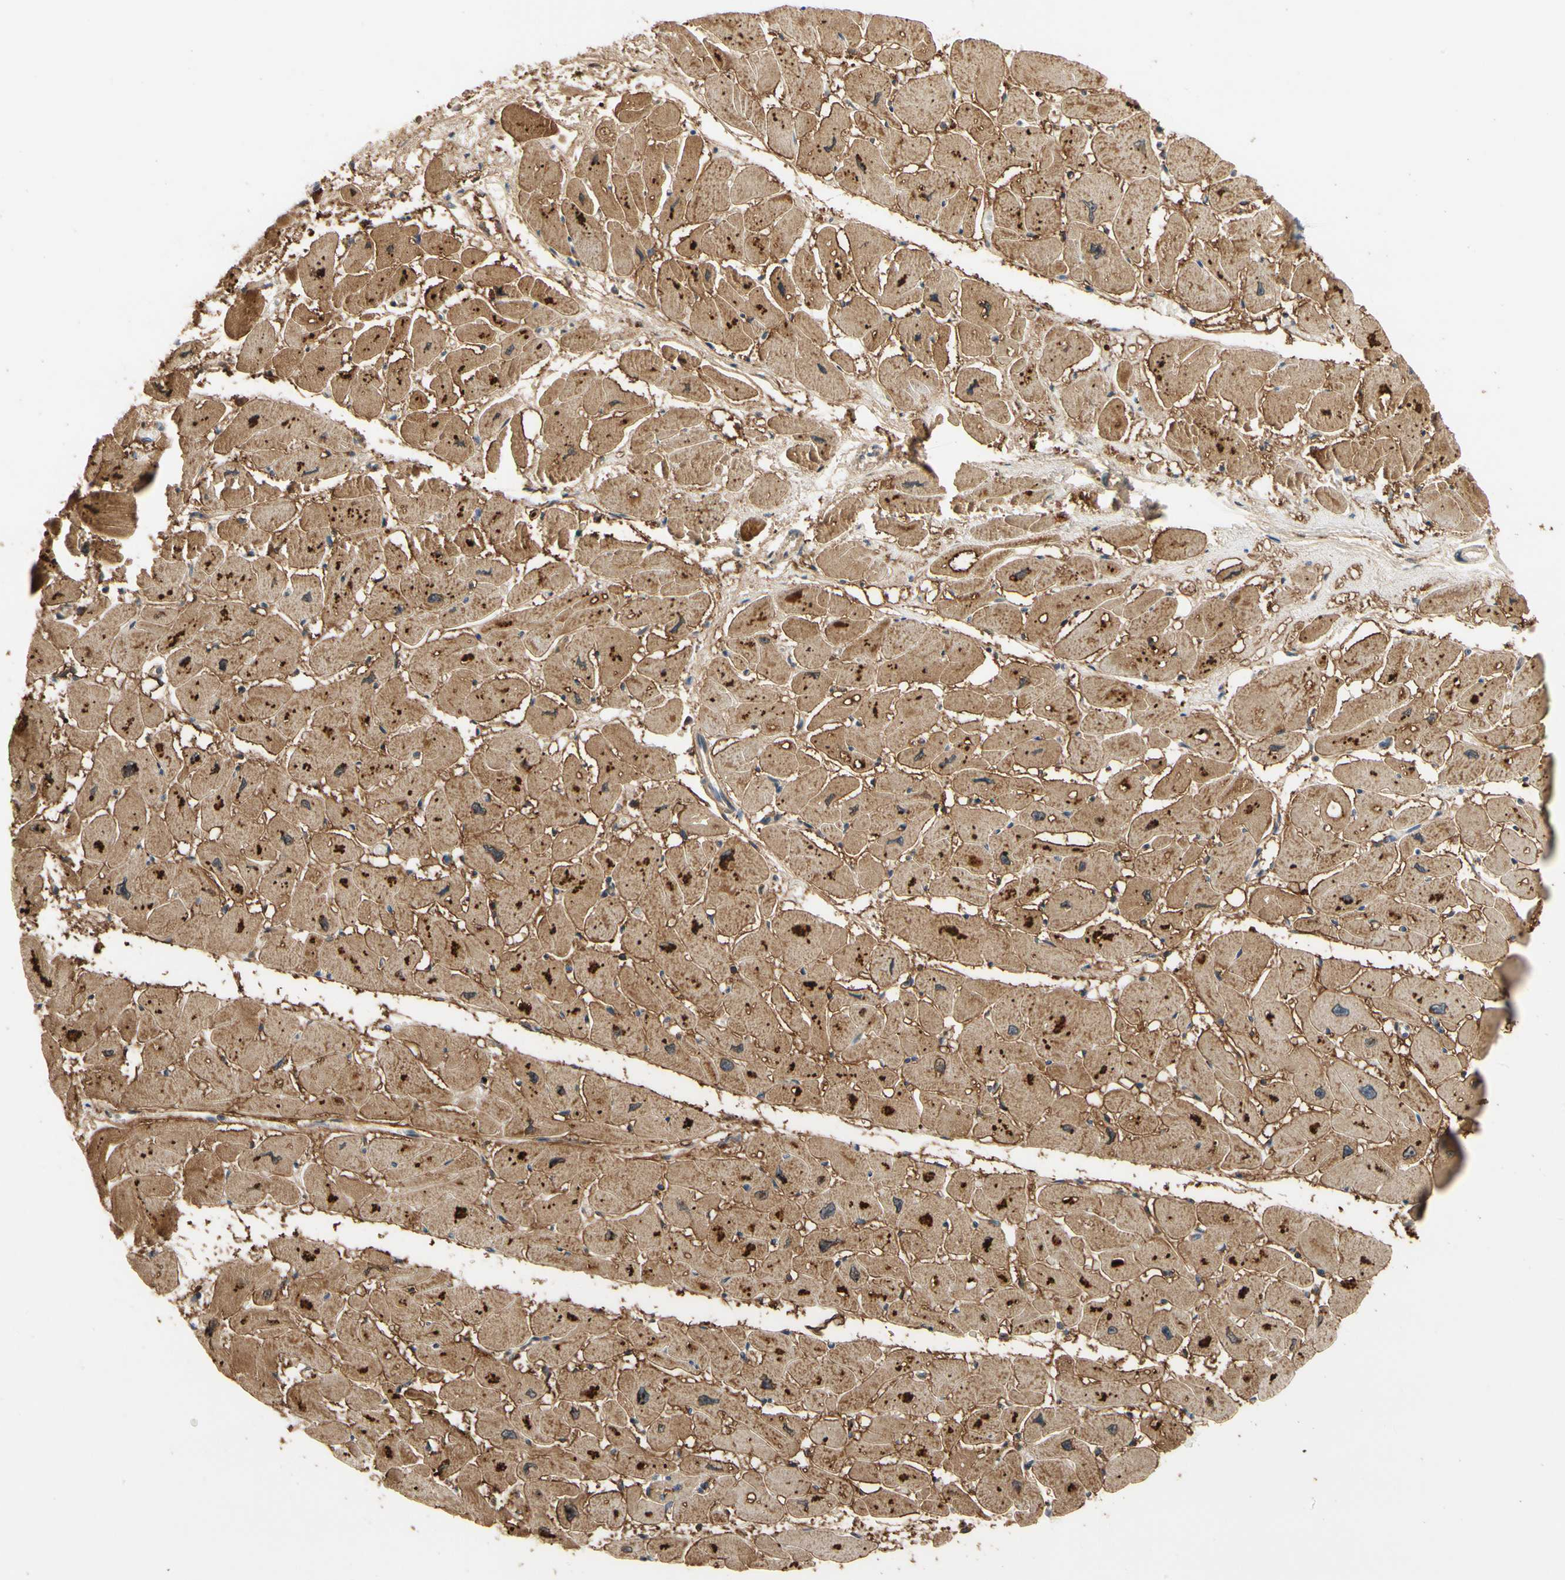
{"staining": {"intensity": "strong", "quantity": ">75%", "location": "cytoplasmic/membranous,nuclear"}, "tissue": "heart muscle", "cell_type": "Cardiomyocytes", "image_type": "normal", "snomed": [{"axis": "morphology", "description": "Normal tissue, NOS"}, {"axis": "topography", "description": "Heart"}], "caption": "A brown stain highlights strong cytoplasmic/membranous,nuclear expression of a protein in cardiomyocytes of normal human heart muscle.", "gene": "TDRP", "patient": {"sex": "female", "age": 54}}